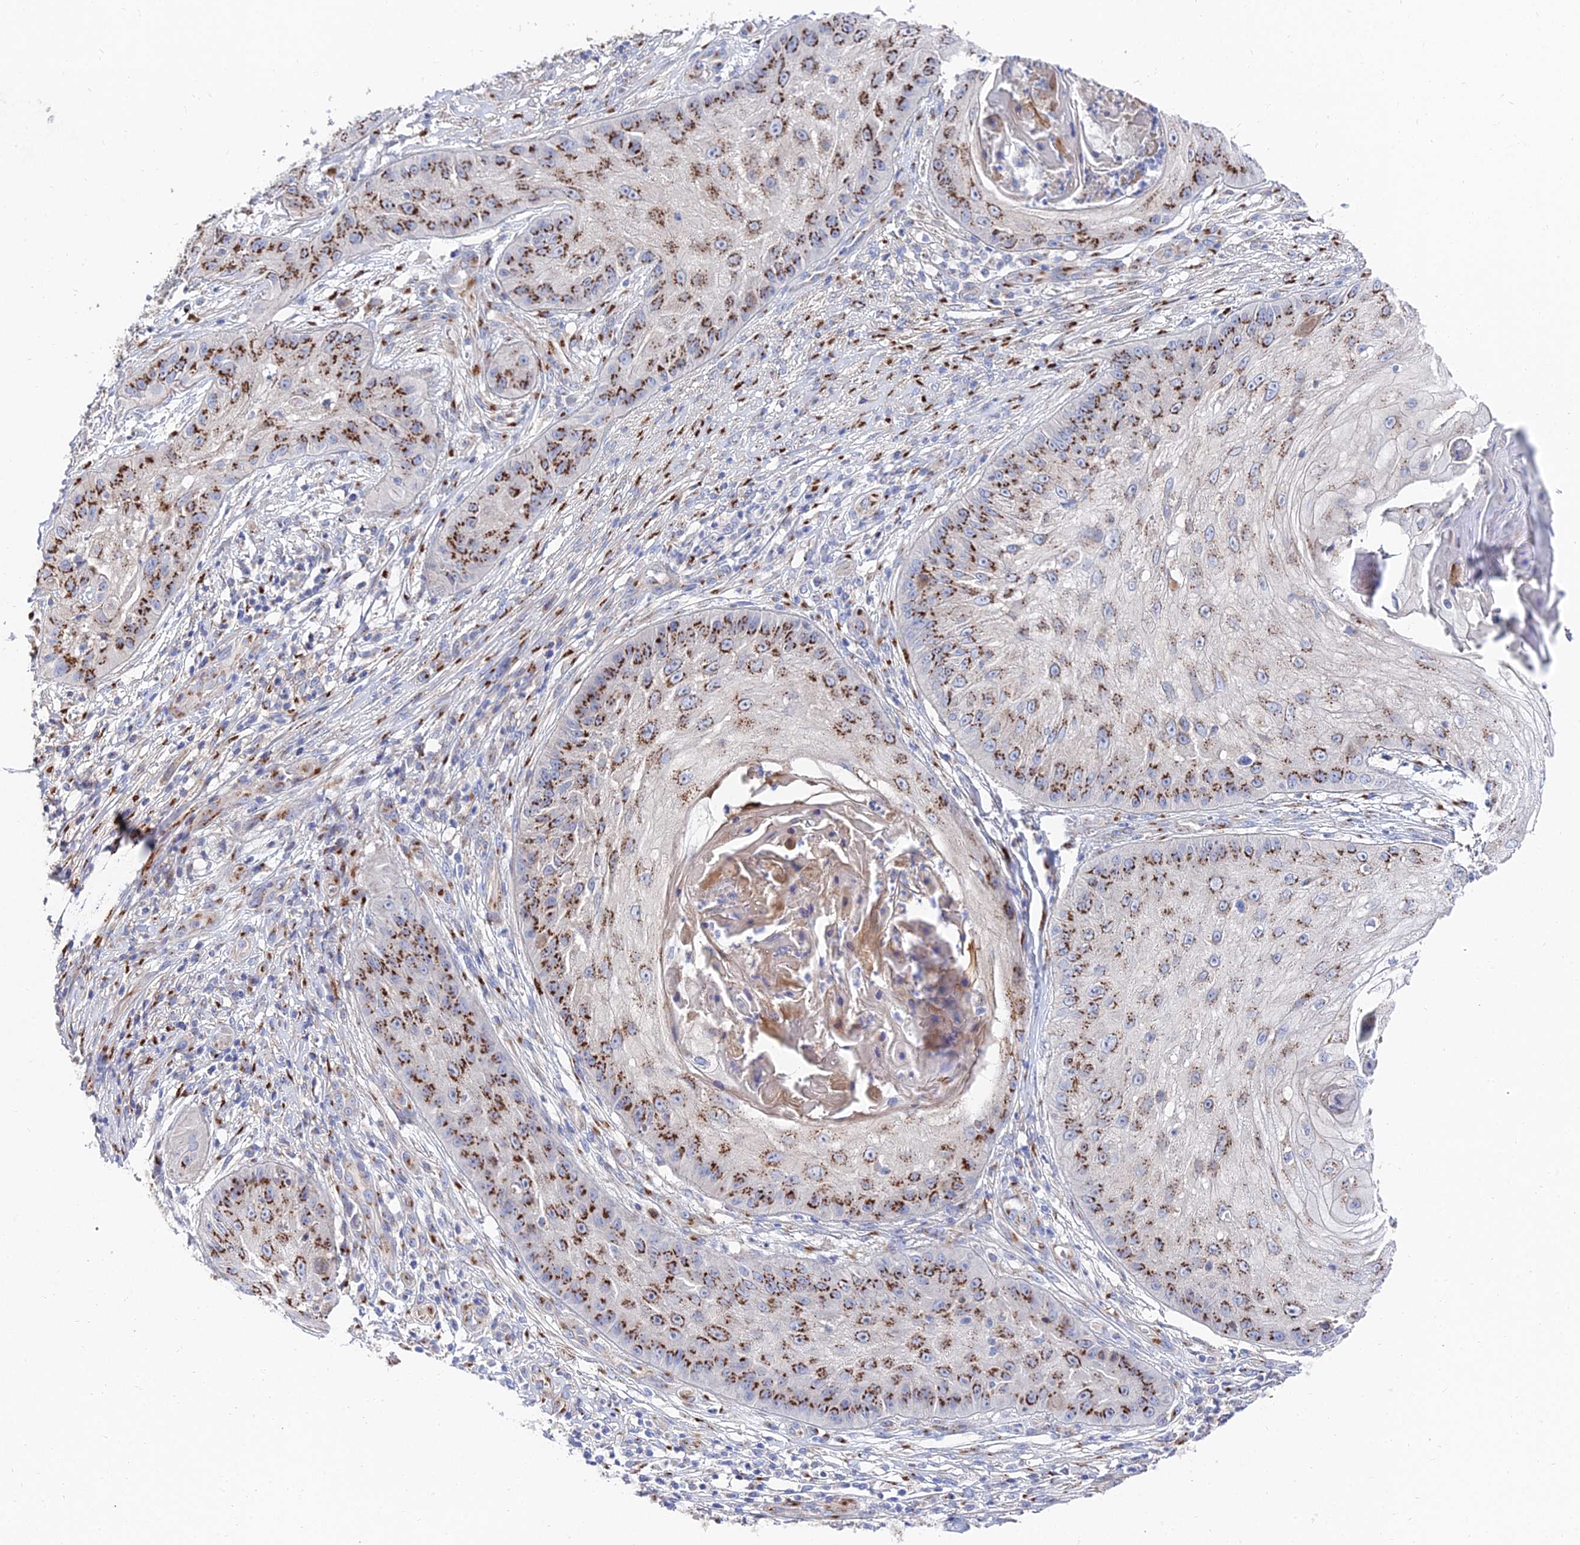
{"staining": {"intensity": "strong", "quantity": ">75%", "location": "cytoplasmic/membranous"}, "tissue": "skin cancer", "cell_type": "Tumor cells", "image_type": "cancer", "snomed": [{"axis": "morphology", "description": "Squamous cell carcinoma, NOS"}, {"axis": "topography", "description": "Skin"}], "caption": "A photomicrograph showing strong cytoplasmic/membranous positivity in approximately >75% of tumor cells in skin cancer, as visualized by brown immunohistochemical staining.", "gene": "BORCS8", "patient": {"sex": "male", "age": 70}}